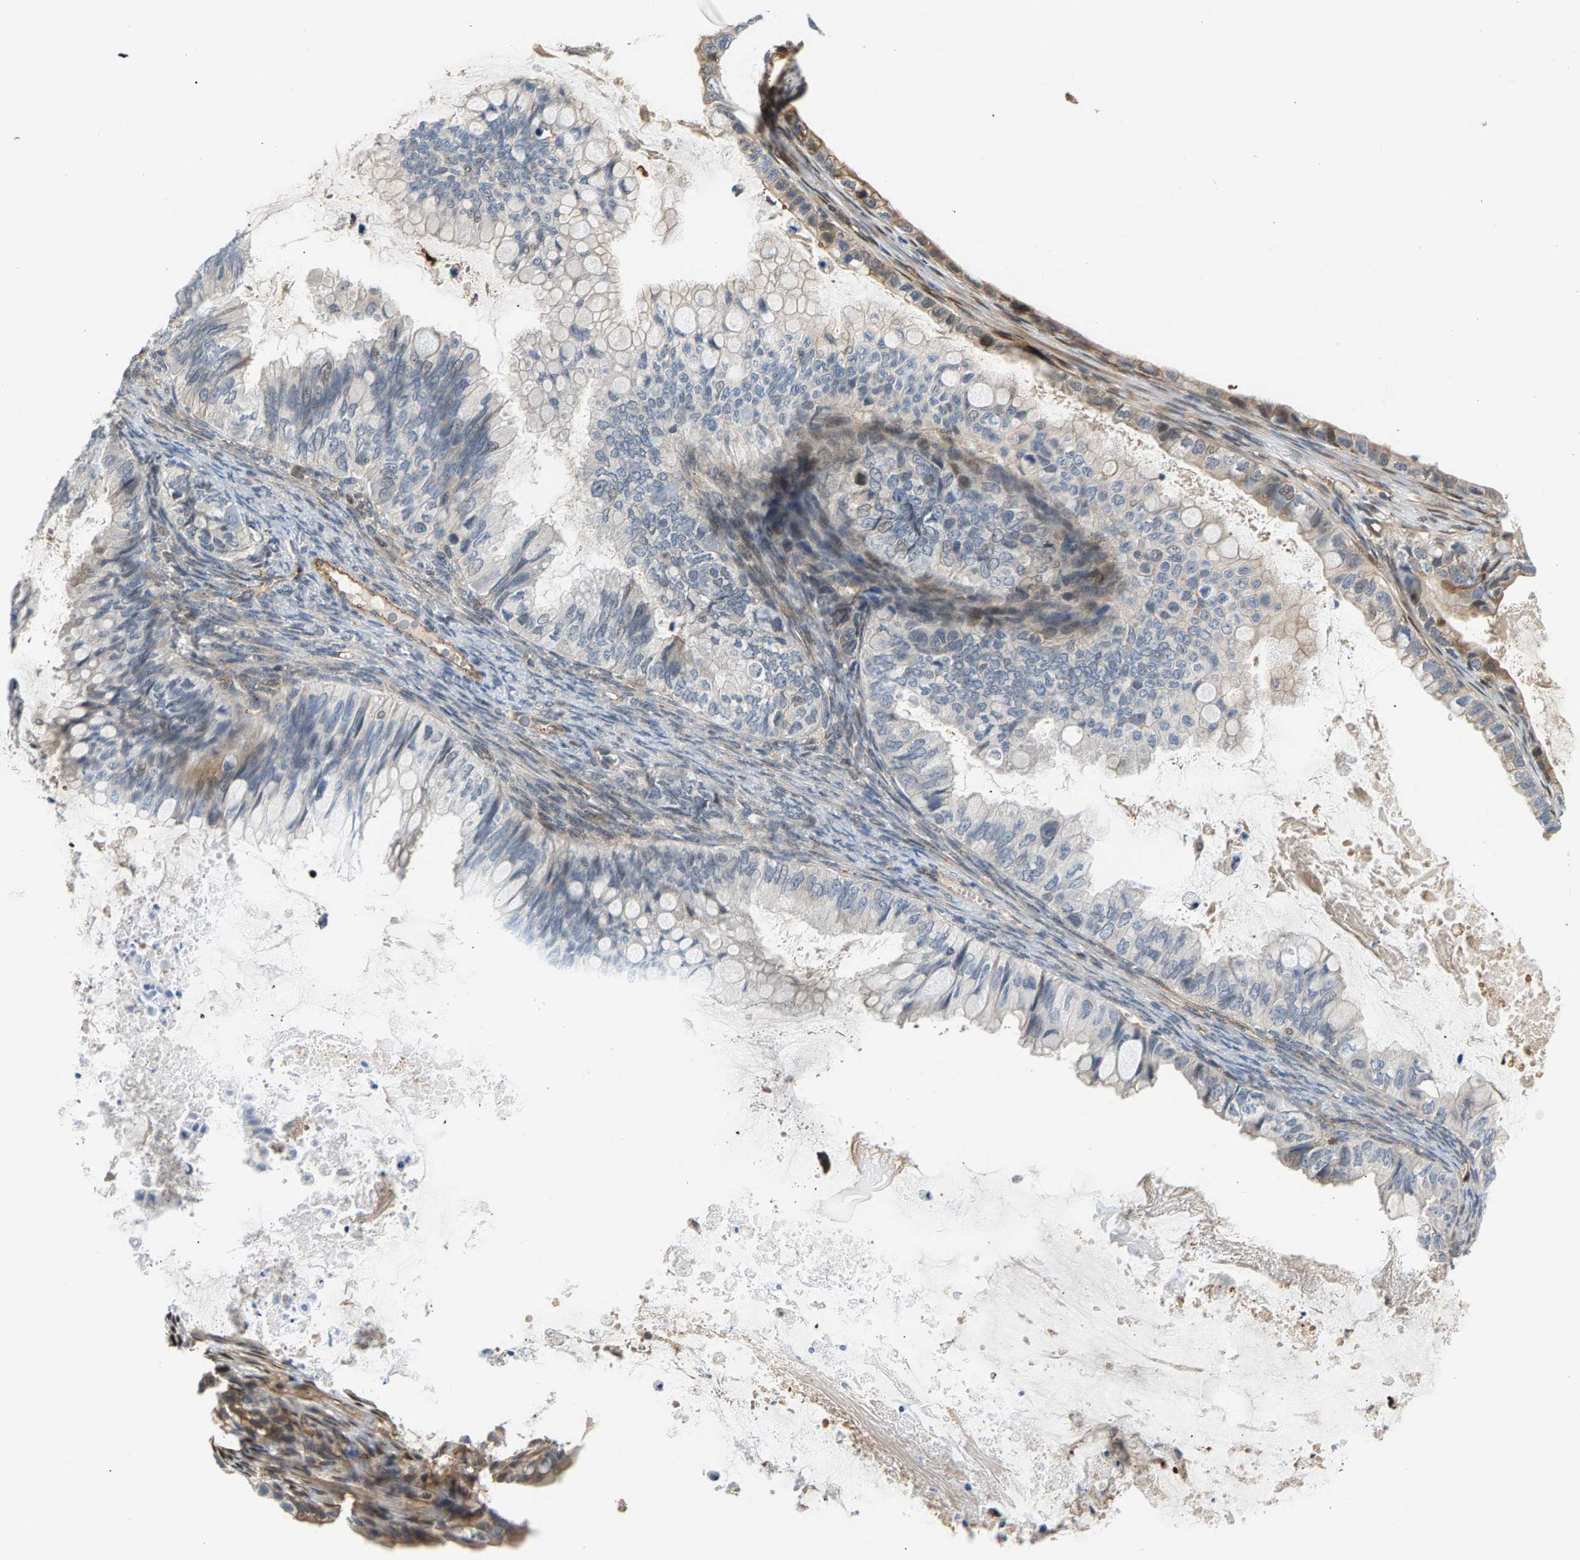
{"staining": {"intensity": "weak", "quantity": "<25%", "location": "cytoplasmic/membranous"}, "tissue": "ovarian cancer", "cell_type": "Tumor cells", "image_type": "cancer", "snomed": [{"axis": "morphology", "description": "Cystadenocarcinoma, mucinous, NOS"}, {"axis": "topography", "description": "Ovary"}], "caption": "A high-resolution image shows IHC staining of ovarian mucinous cystadenocarcinoma, which exhibits no significant positivity in tumor cells.", "gene": "KRTAP27-1", "patient": {"sex": "female", "age": 80}}